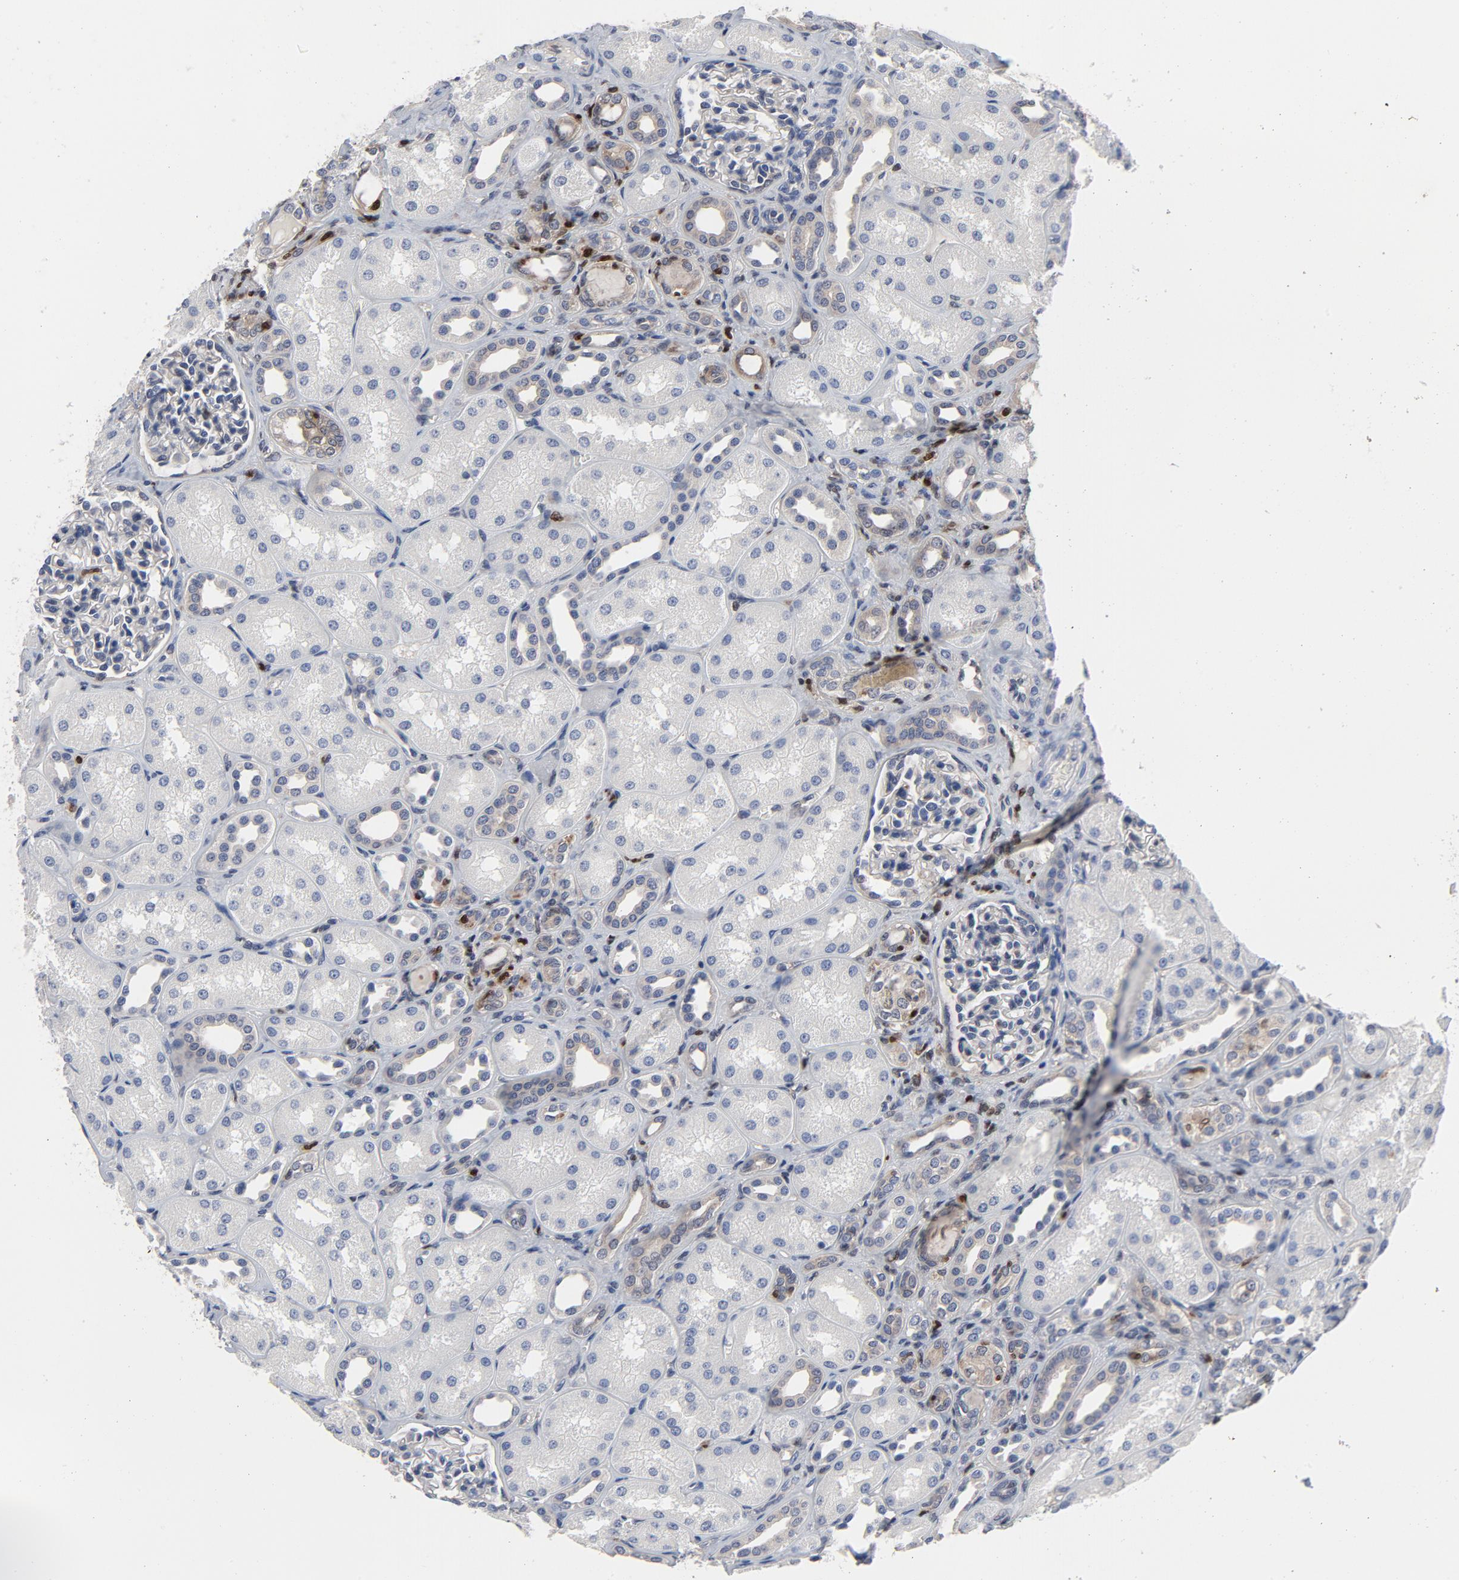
{"staining": {"intensity": "negative", "quantity": "none", "location": "none"}, "tissue": "kidney", "cell_type": "Cells in glomeruli", "image_type": "normal", "snomed": [{"axis": "morphology", "description": "Normal tissue, NOS"}, {"axis": "topography", "description": "Kidney"}], "caption": "An image of kidney stained for a protein demonstrates no brown staining in cells in glomeruli.", "gene": "NFKB1", "patient": {"sex": "male", "age": 7}}